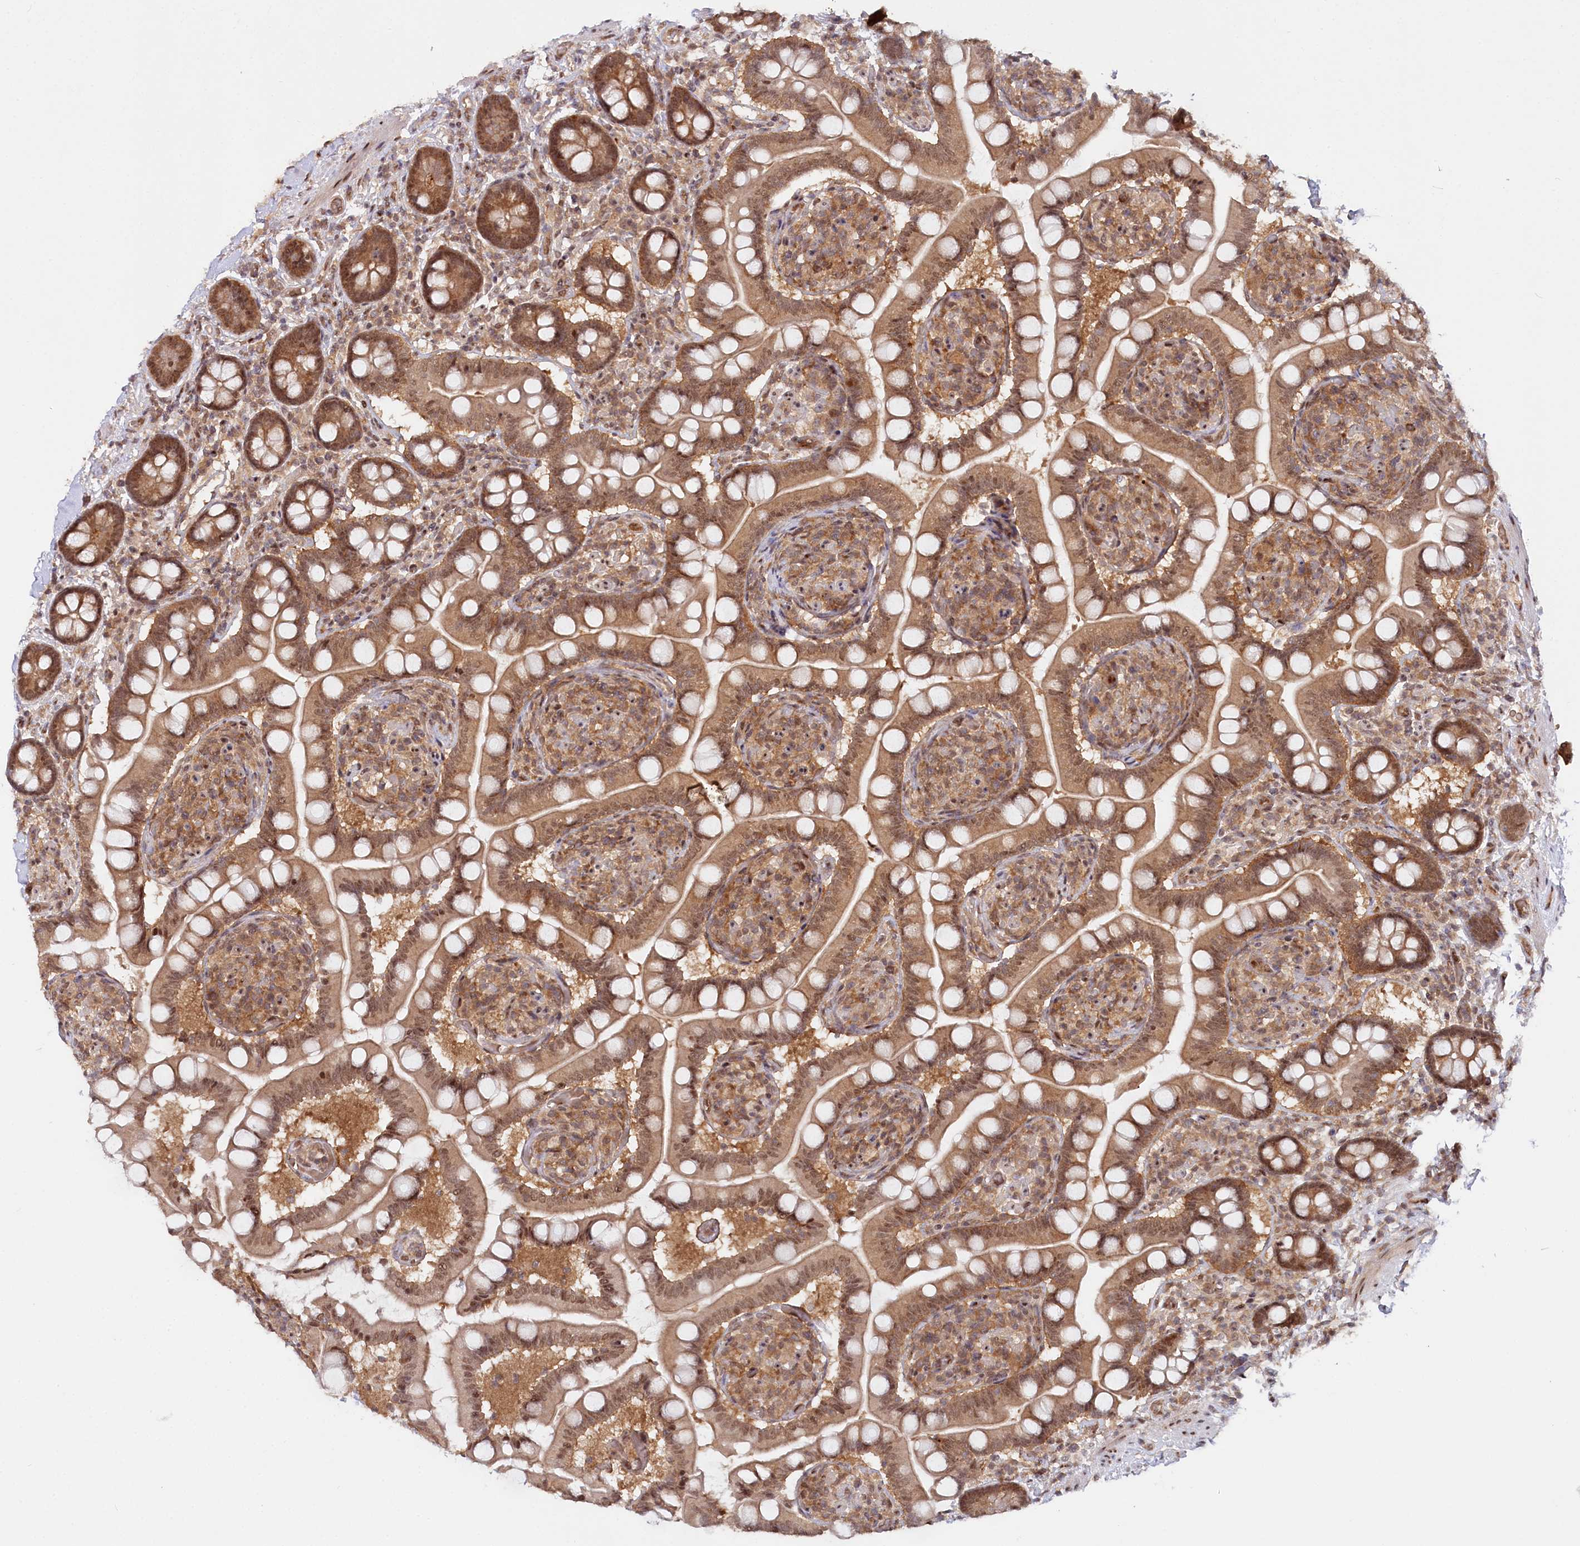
{"staining": {"intensity": "moderate", "quantity": ">75%", "location": "cytoplasmic/membranous,nuclear"}, "tissue": "small intestine", "cell_type": "Glandular cells", "image_type": "normal", "snomed": [{"axis": "morphology", "description": "Normal tissue, NOS"}, {"axis": "topography", "description": "Small intestine"}], "caption": "DAB immunohistochemical staining of benign small intestine demonstrates moderate cytoplasmic/membranous,nuclear protein staining in approximately >75% of glandular cells. The staining is performed using DAB (3,3'-diaminobenzidine) brown chromogen to label protein expression. The nuclei are counter-stained blue using hematoxylin.", "gene": "CCDC65", "patient": {"sex": "female", "age": 64}}